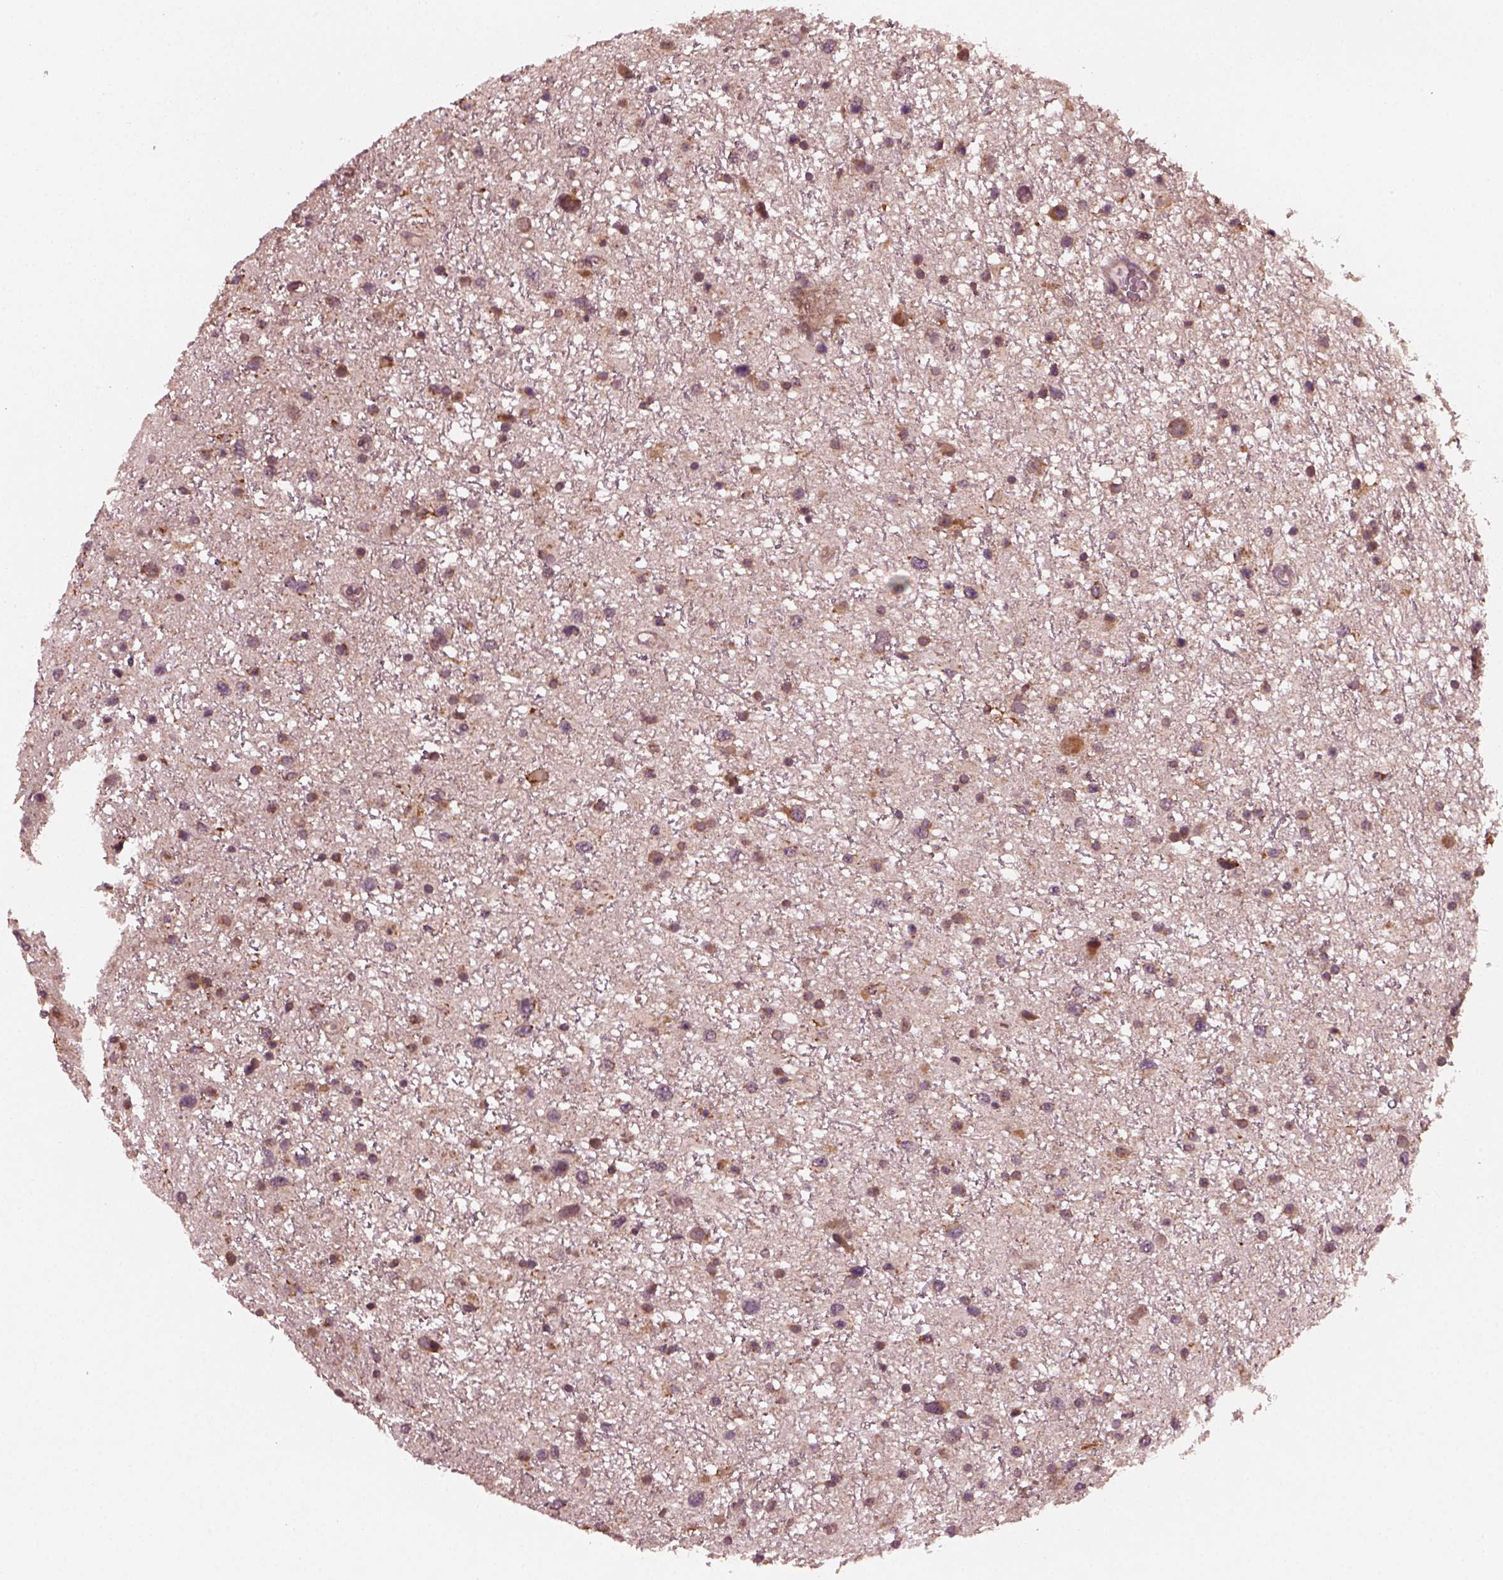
{"staining": {"intensity": "weak", "quantity": ">75%", "location": "cytoplasmic/membranous"}, "tissue": "glioma", "cell_type": "Tumor cells", "image_type": "cancer", "snomed": [{"axis": "morphology", "description": "Glioma, malignant, Low grade"}, {"axis": "topography", "description": "Brain"}], "caption": "This is a histology image of immunohistochemistry staining of malignant low-grade glioma, which shows weak staining in the cytoplasmic/membranous of tumor cells.", "gene": "FAF2", "patient": {"sex": "female", "age": 32}}